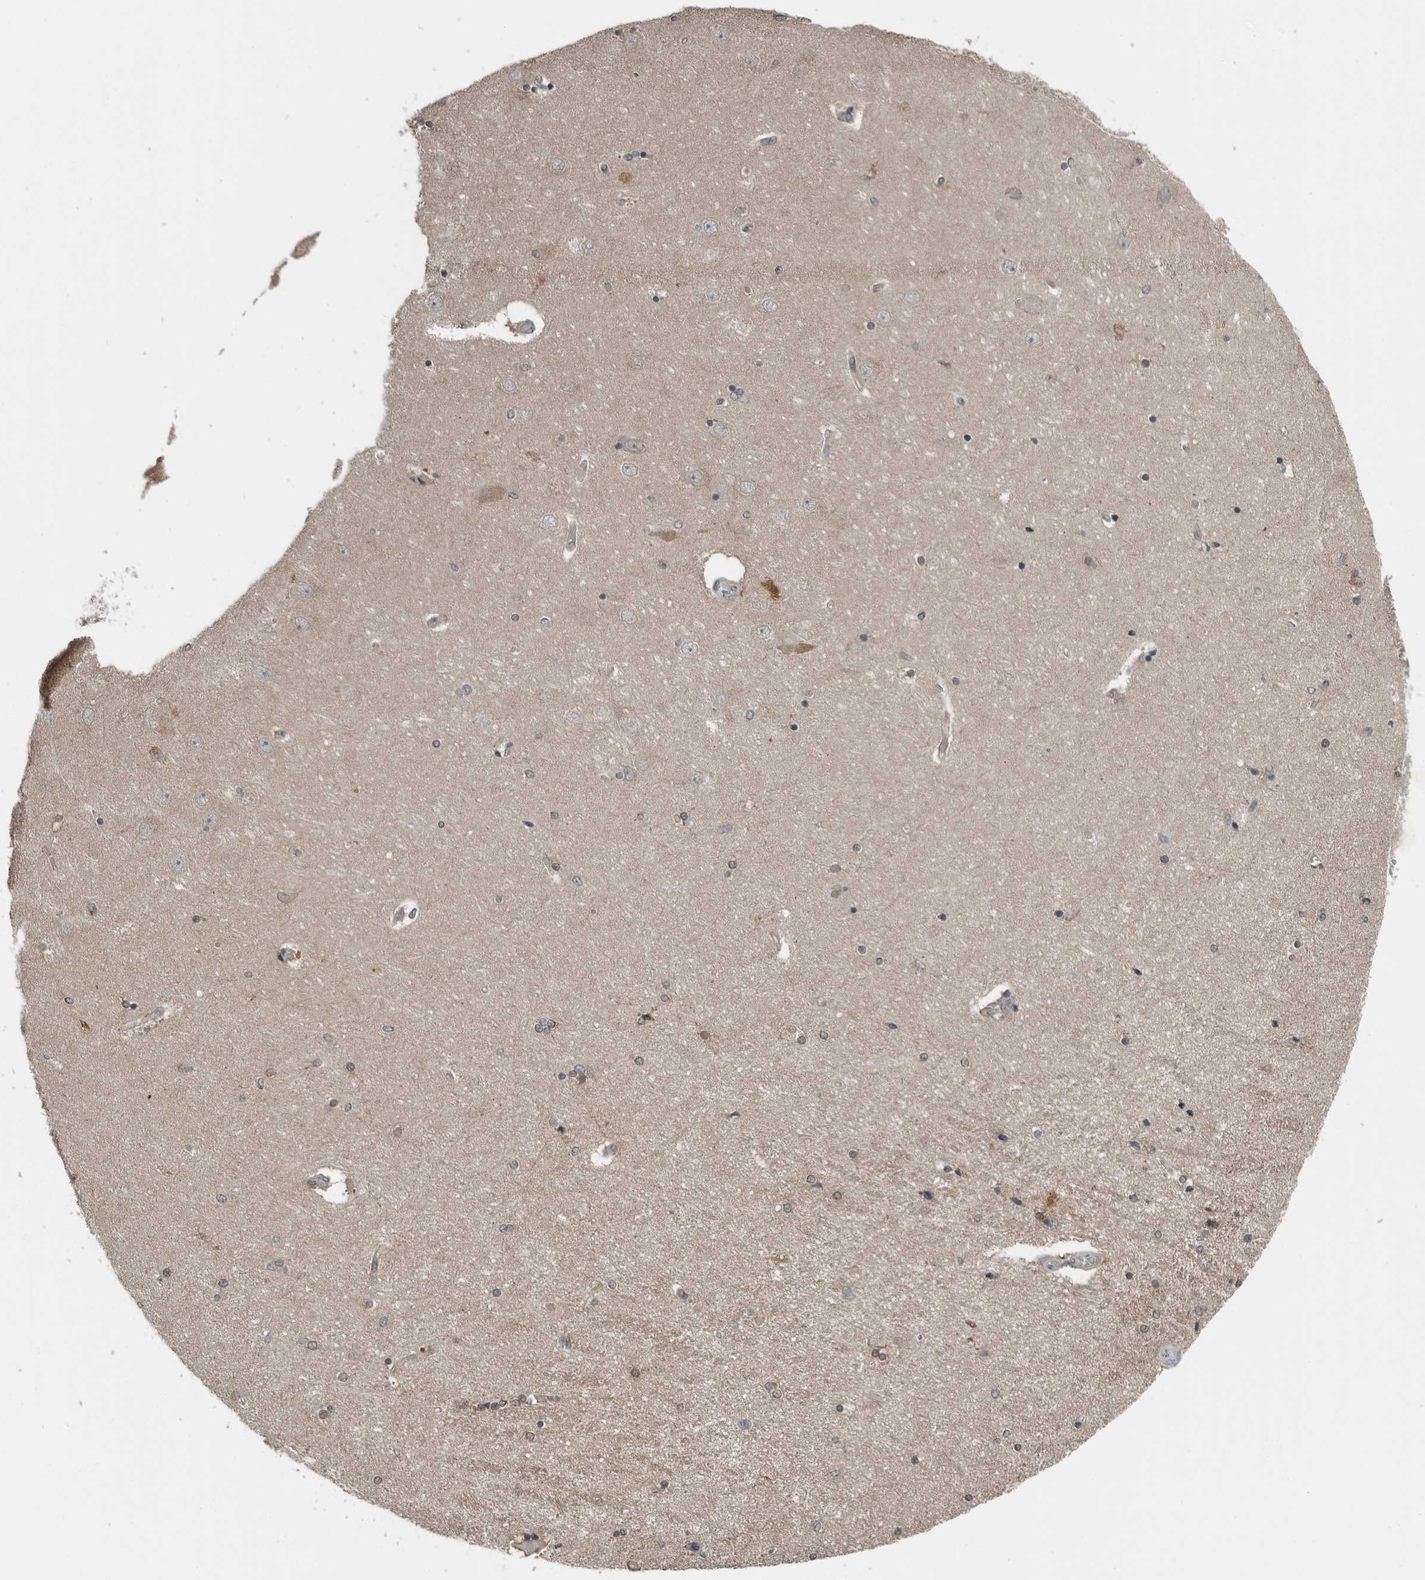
{"staining": {"intensity": "weak", "quantity": "<25%", "location": "nuclear"}, "tissue": "hippocampus", "cell_type": "Glial cells", "image_type": "normal", "snomed": [{"axis": "morphology", "description": "Normal tissue, NOS"}, {"axis": "topography", "description": "Hippocampus"}], "caption": "There is no significant staining in glial cells of hippocampus. (DAB immunohistochemistry (IHC) visualized using brightfield microscopy, high magnification).", "gene": "ENSG00000286112", "patient": {"sex": "female", "age": 54}}